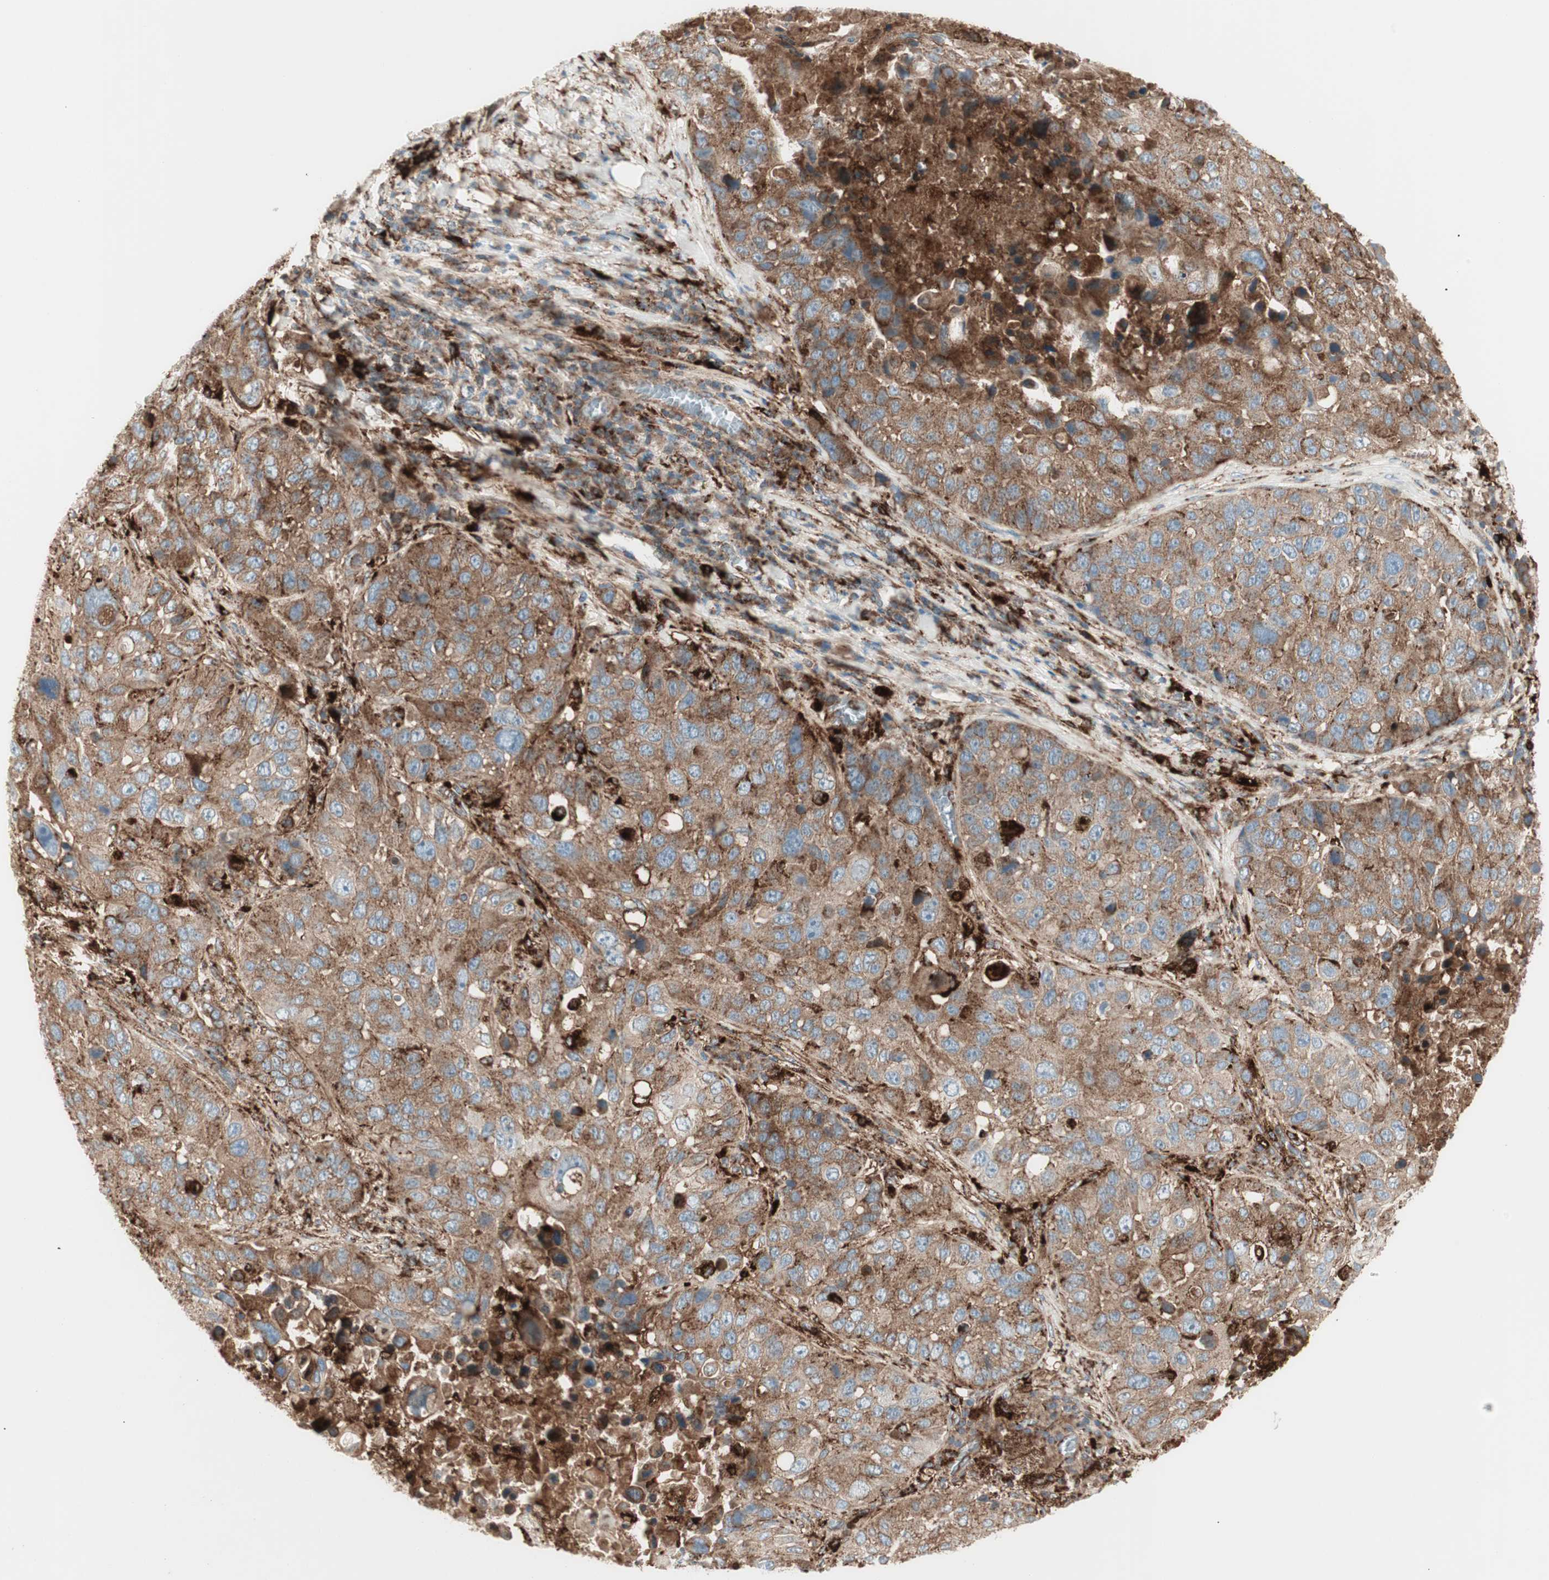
{"staining": {"intensity": "moderate", "quantity": ">75%", "location": "cytoplasmic/membranous"}, "tissue": "lung cancer", "cell_type": "Tumor cells", "image_type": "cancer", "snomed": [{"axis": "morphology", "description": "Squamous cell carcinoma, NOS"}, {"axis": "topography", "description": "Lung"}], "caption": "Immunohistochemical staining of human squamous cell carcinoma (lung) exhibits medium levels of moderate cytoplasmic/membranous staining in approximately >75% of tumor cells.", "gene": "ATP6V1G1", "patient": {"sex": "male", "age": 57}}